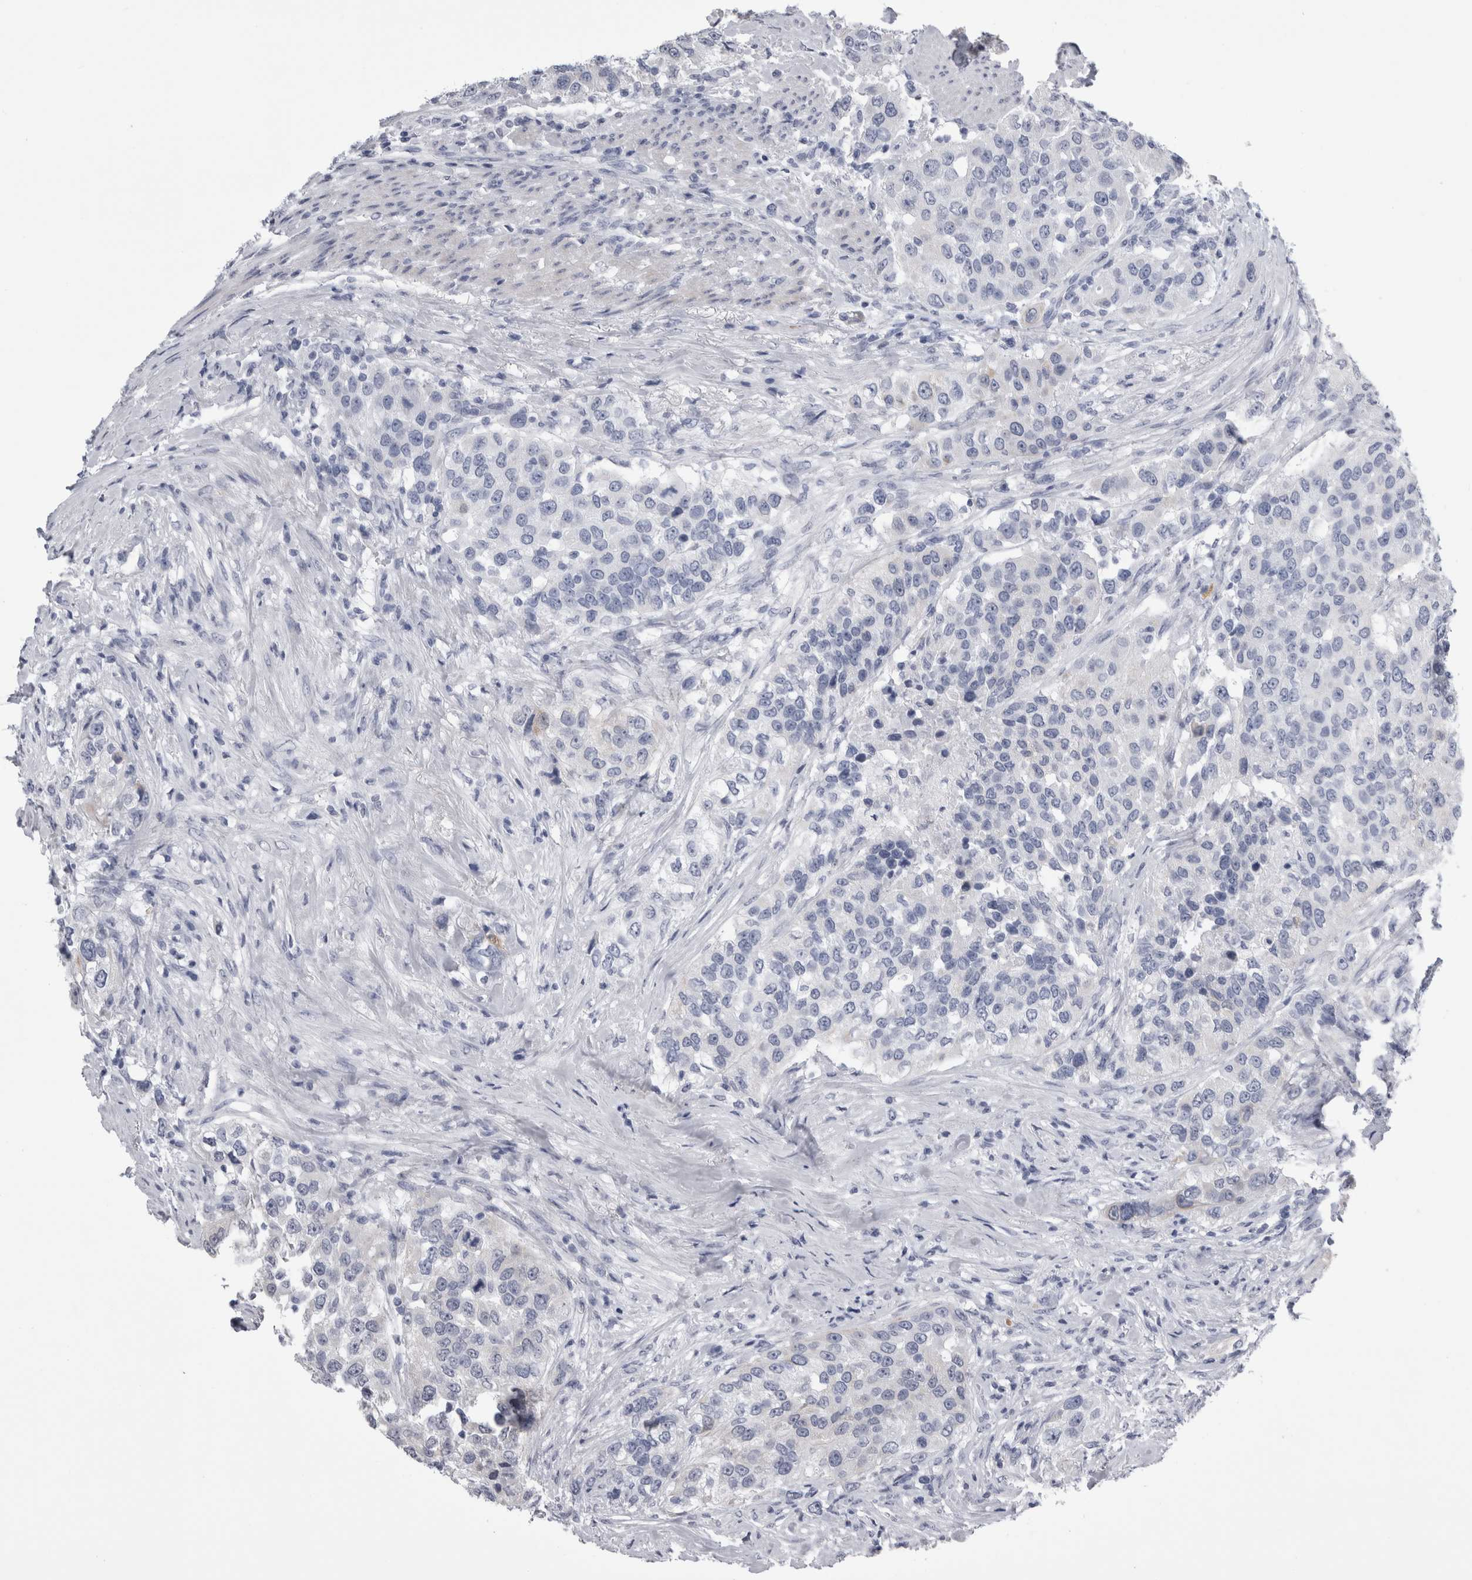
{"staining": {"intensity": "negative", "quantity": "none", "location": "none"}, "tissue": "urothelial cancer", "cell_type": "Tumor cells", "image_type": "cancer", "snomed": [{"axis": "morphology", "description": "Urothelial carcinoma, High grade"}, {"axis": "topography", "description": "Urinary bladder"}], "caption": "Tumor cells show no significant staining in urothelial cancer. (DAB (3,3'-diaminobenzidine) IHC, high magnification).", "gene": "ALDH8A1", "patient": {"sex": "female", "age": 80}}